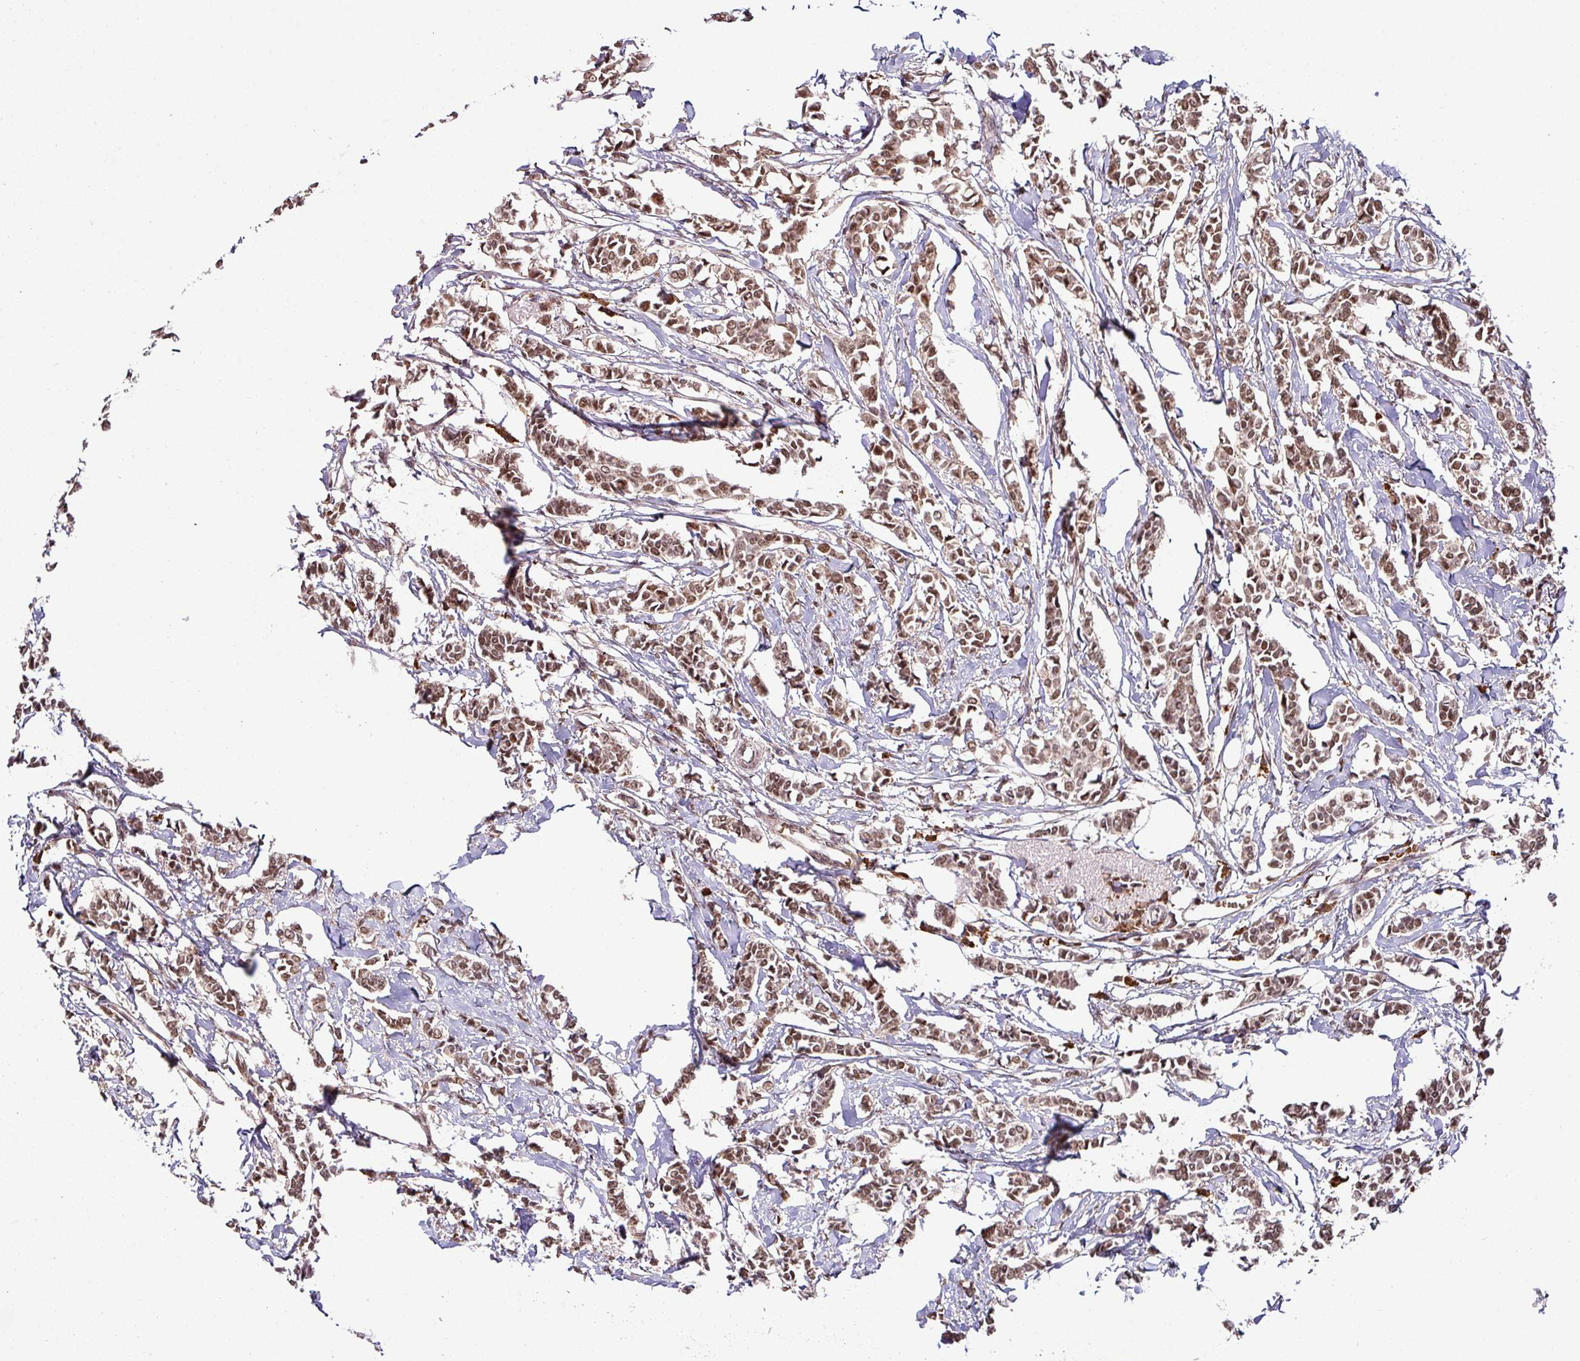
{"staining": {"intensity": "moderate", "quantity": ">75%", "location": "nuclear"}, "tissue": "breast cancer", "cell_type": "Tumor cells", "image_type": "cancer", "snomed": [{"axis": "morphology", "description": "Duct carcinoma"}, {"axis": "topography", "description": "Breast"}], "caption": "High-magnification brightfield microscopy of breast cancer stained with DAB (3,3'-diaminobenzidine) (brown) and counterstained with hematoxylin (blue). tumor cells exhibit moderate nuclear positivity is present in about>75% of cells. Nuclei are stained in blue.", "gene": "PHF23", "patient": {"sex": "female", "age": 41}}